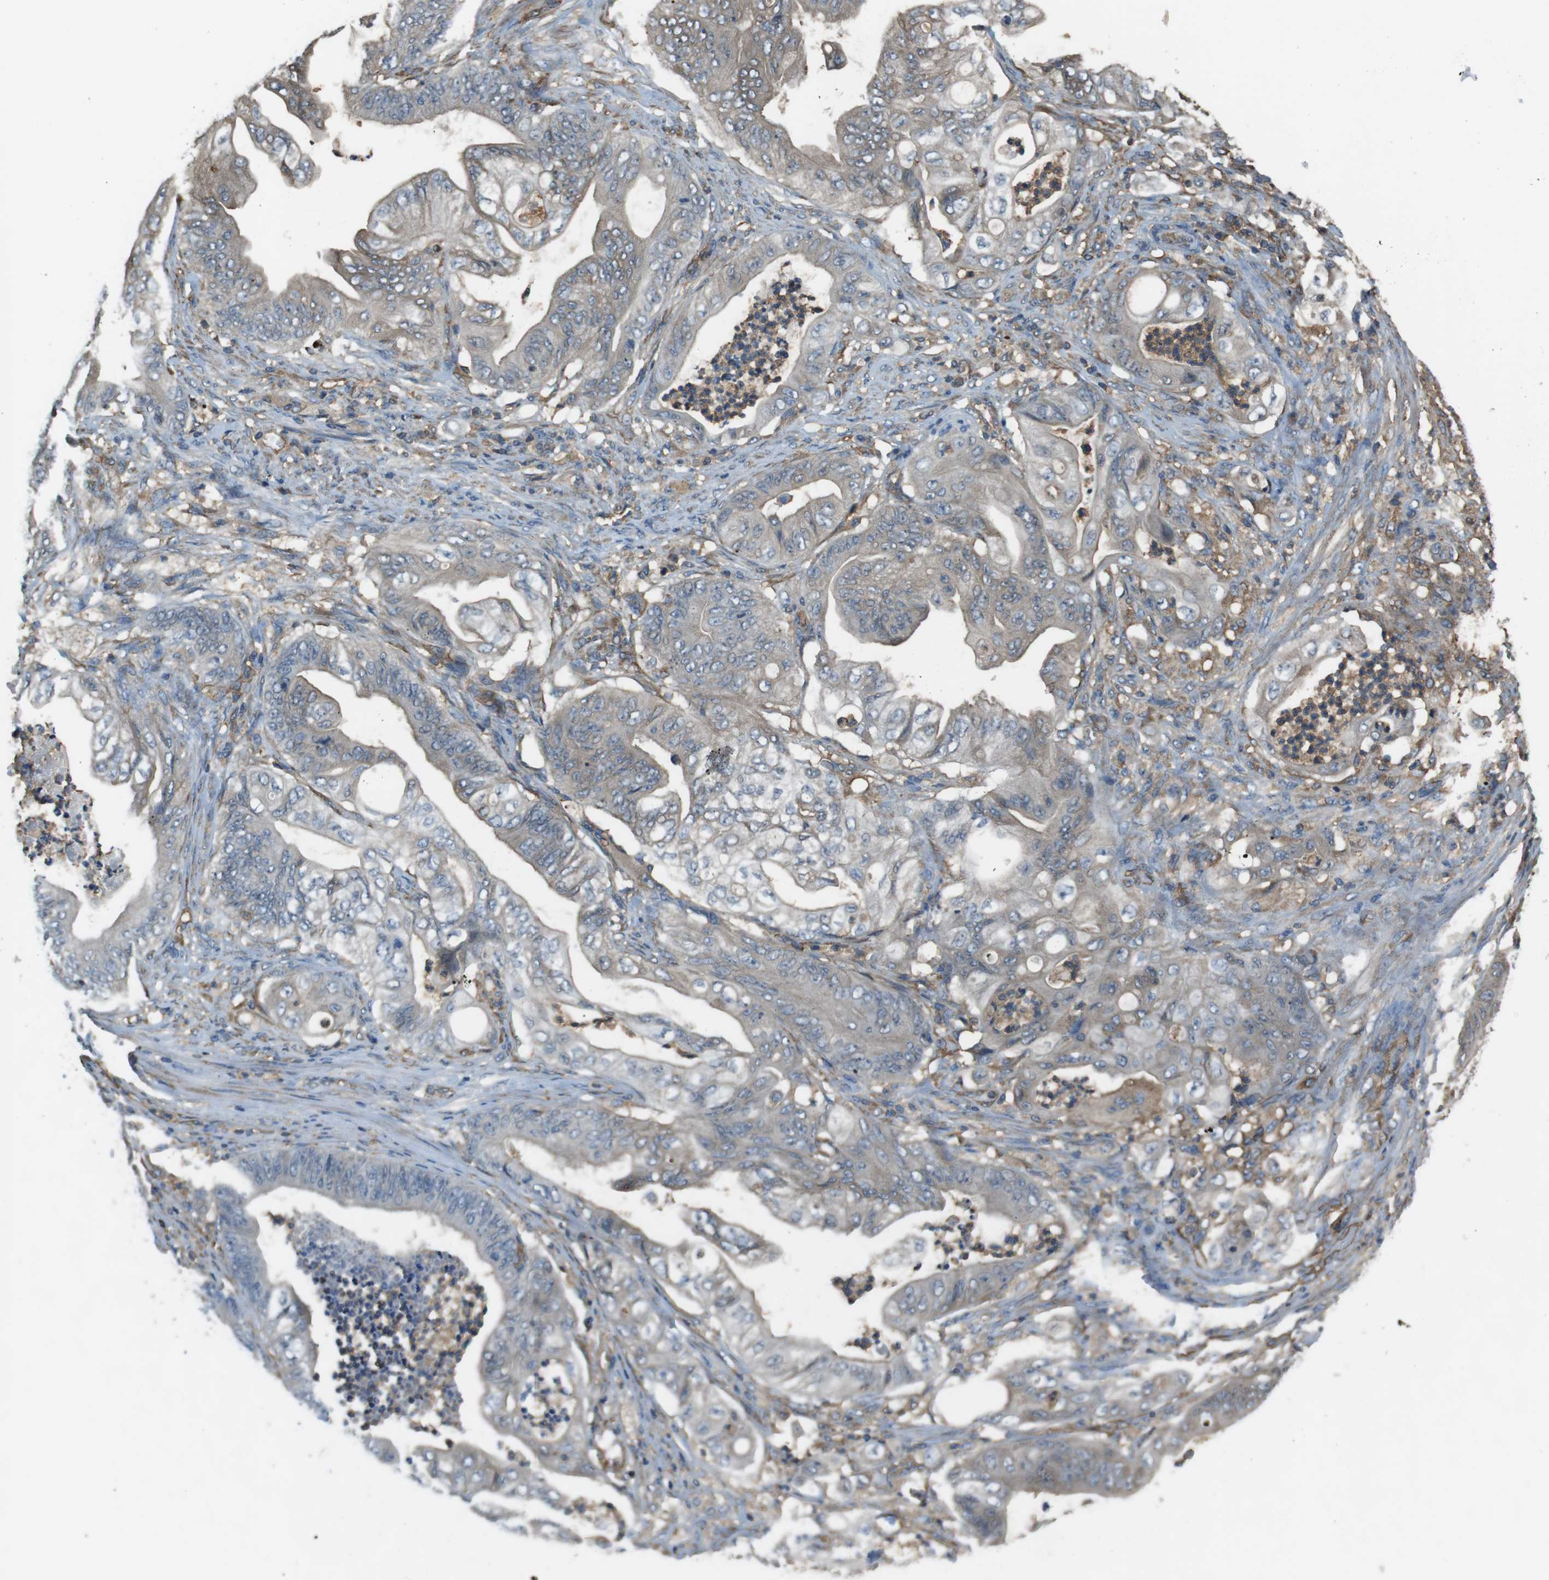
{"staining": {"intensity": "weak", "quantity": "<25%", "location": "cytoplasmic/membranous"}, "tissue": "stomach cancer", "cell_type": "Tumor cells", "image_type": "cancer", "snomed": [{"axis": "morphology", "description": "Adenocarcinoma, NOS"}, {"axis": "topography", "description": "Stomach"}], "caption": "Adenocarcinoma (stomach) was stained to show a protein in brown. There is no significant positivity in tumor cells.", "gene": "FCAR", "patient": {"sex": "female", "age": 73}}